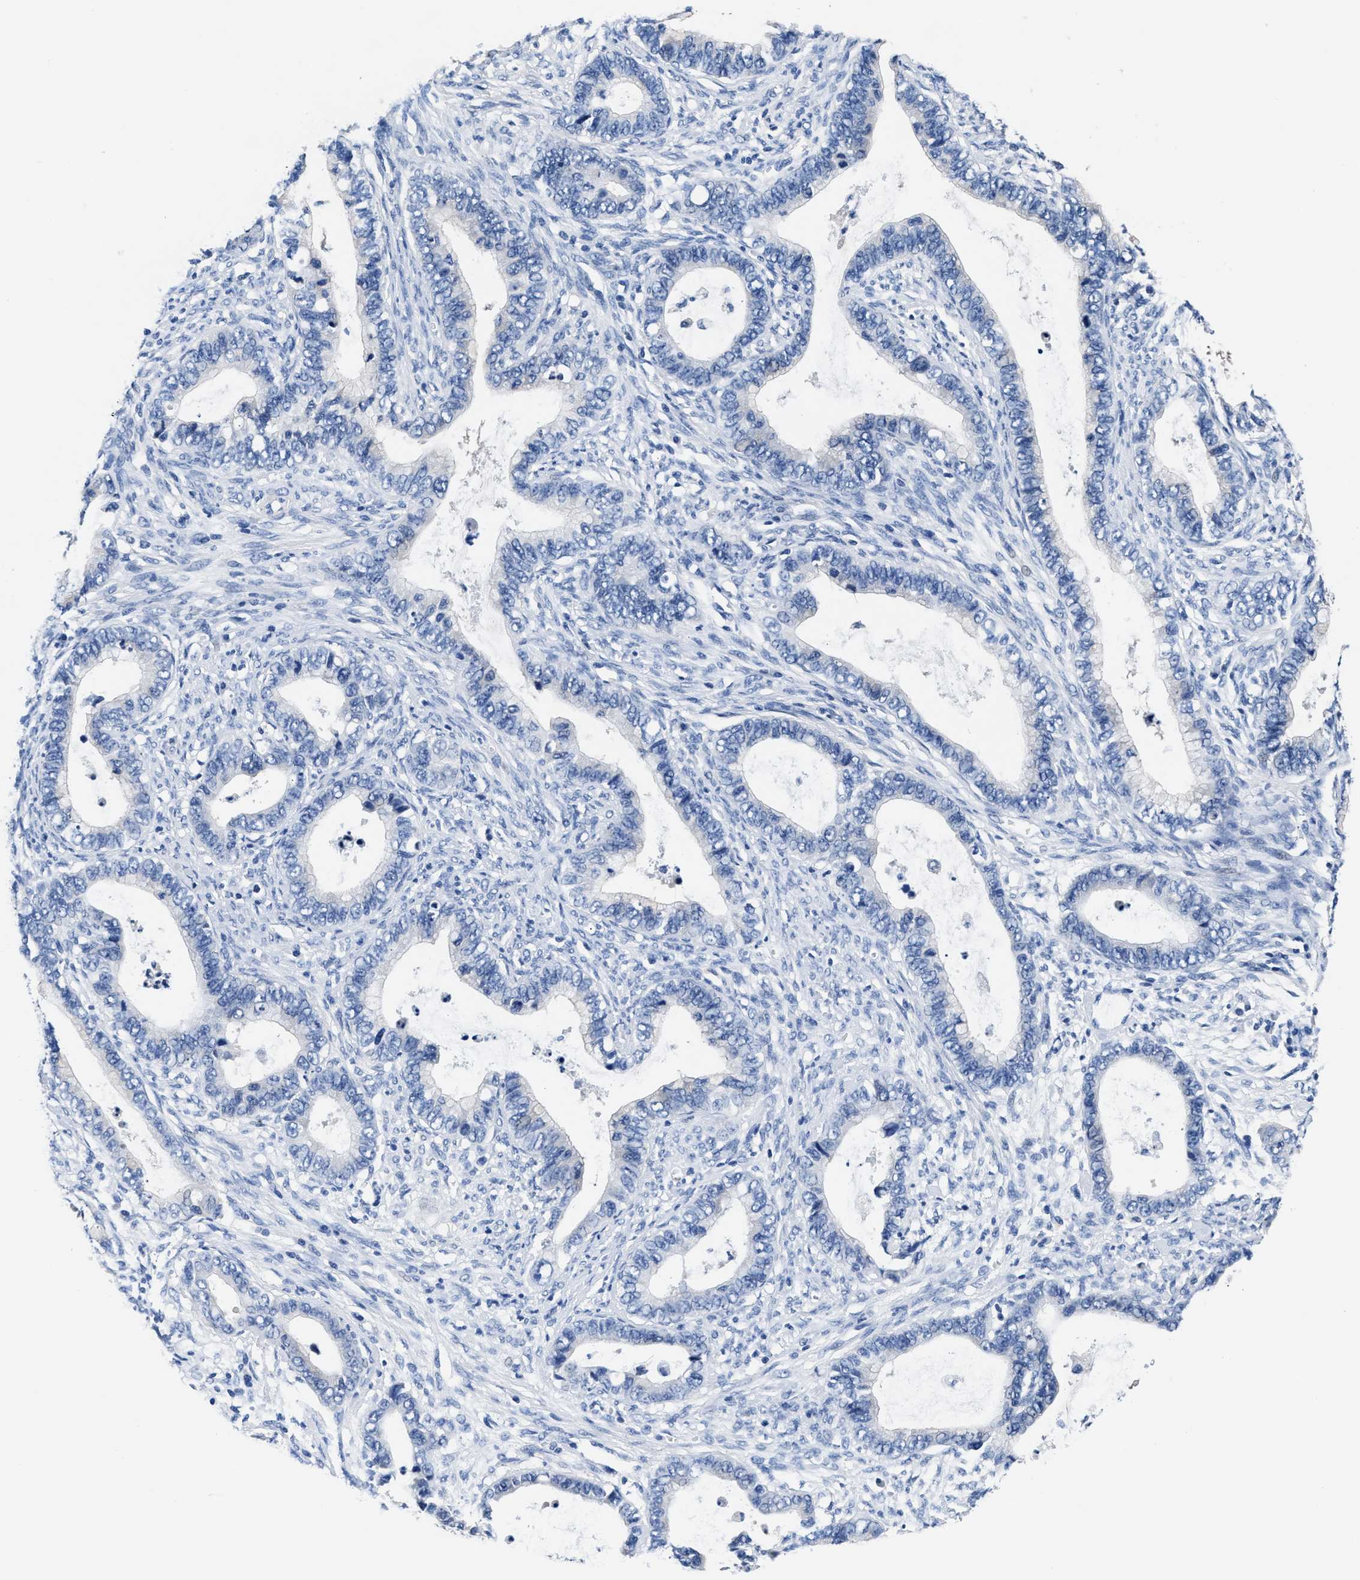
{"staining": {"intensity": "negative", "quantity": "none", "location": "none"}, "tissue": "cervical cancer", "cell_type": "Tumor cells", "image_type": "cancer", "snomed": [{"axis": "morphology", "description": "Adenocarcinoma, NOS"}, {"axis": "topography", "description": "Cervix"}], "caption": "Immunohistochemistry of human adenocarcinoma (cervical) displays no expression in tumor cells.", "gene": "GSTM1", "patient": {"sex": "female", "age": 44}}